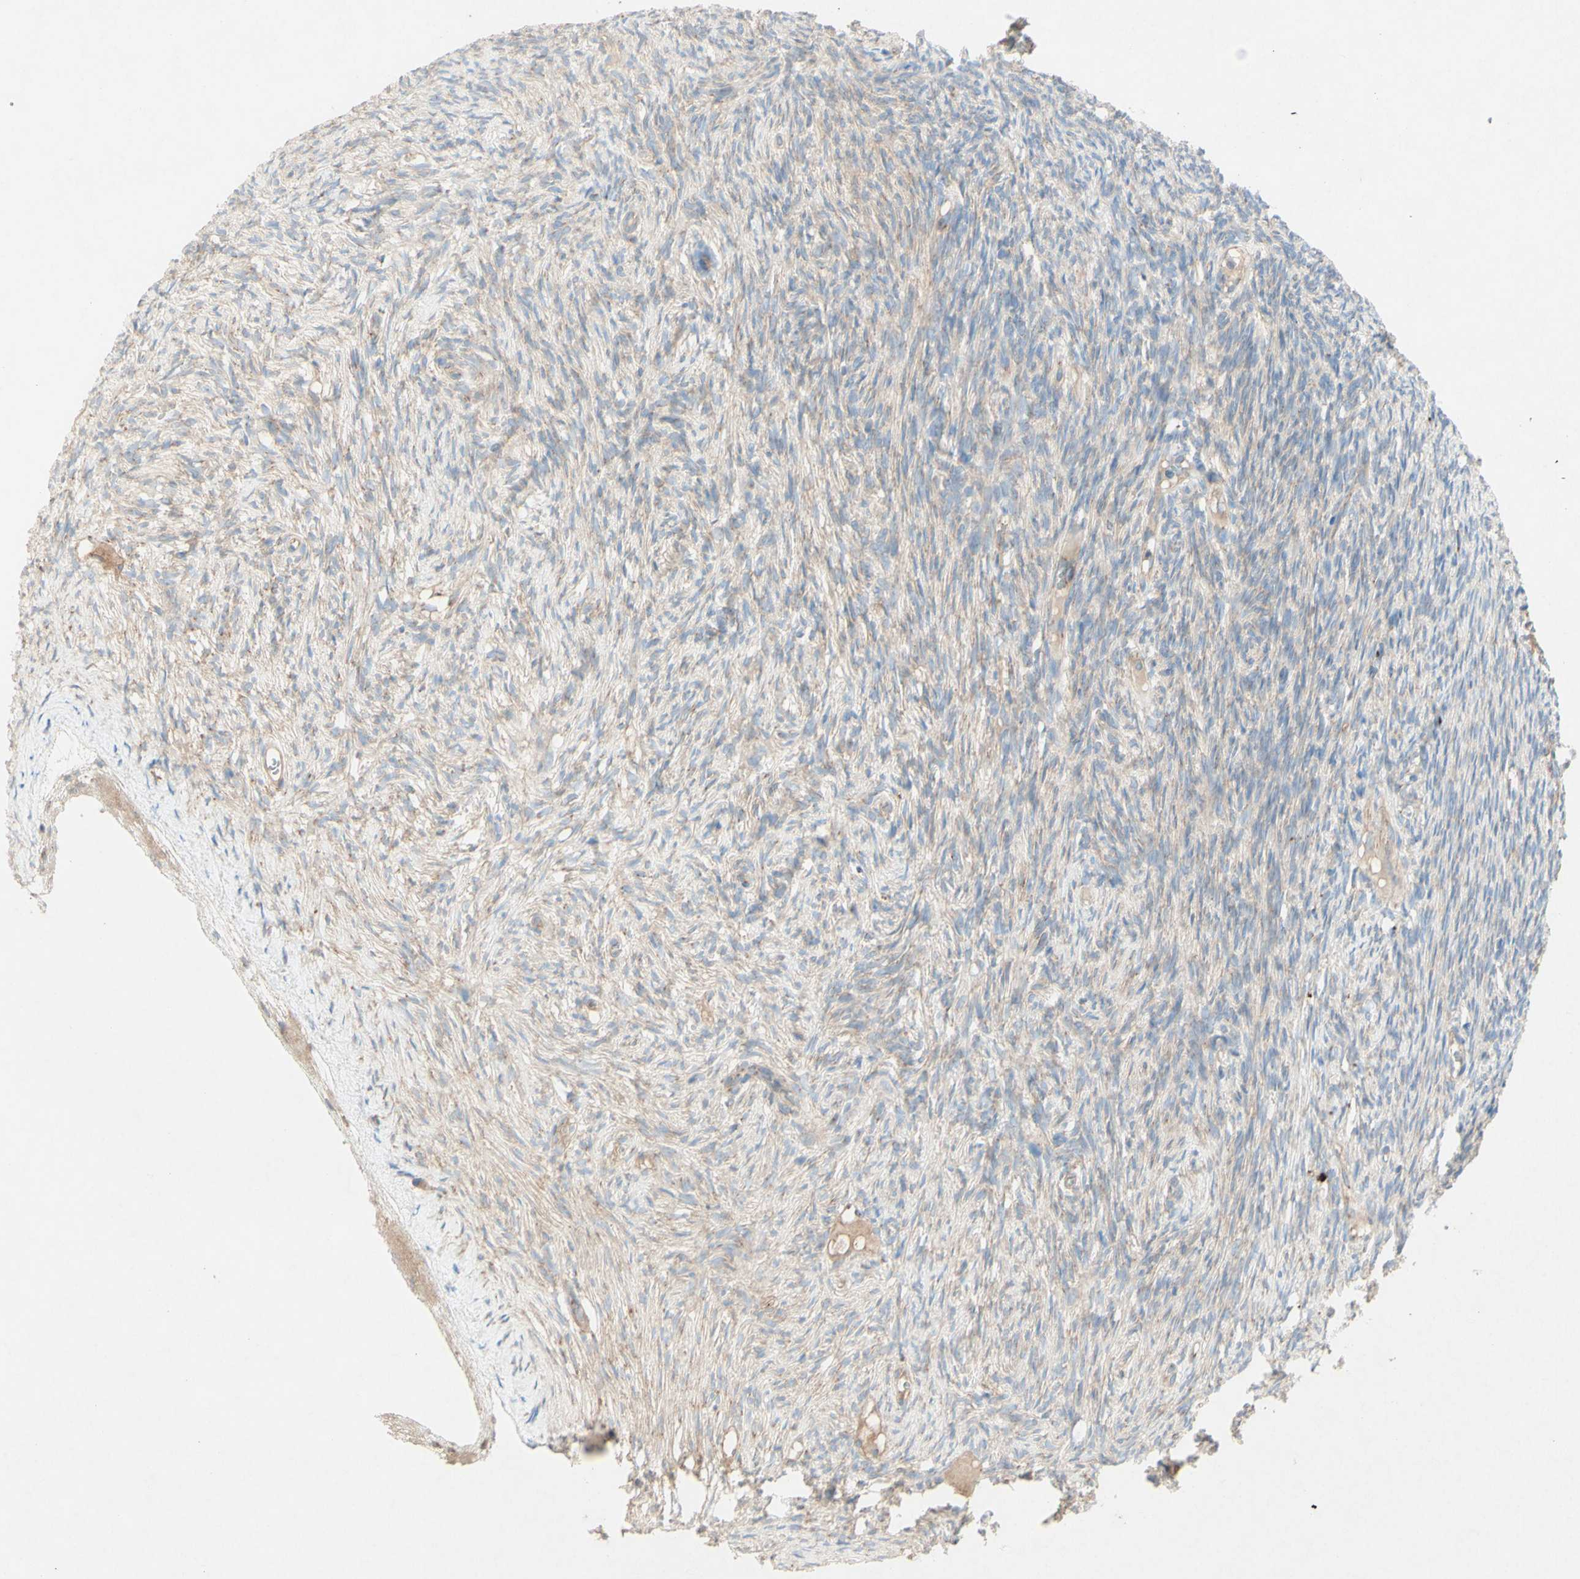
{"staining": {"intensity": "weak", "quantity": ">75%", "location": "cytoplasmic/membranous"}, "tissue": "ovary", "cell_type": "Ovarian stroma cells", "image_type": "normal", "snomed": [{"axis": "morphology", "description": "Normal tissue, NOS"}, {"axis": "topography", "description": "Ovary"}], "caption": "A brown stain shows weak cytoplasmic/membranous expression of a protein in ovarian stroma cells of benign human ovary. Nuclei are stained in blue.", "gene": "MTM1", "patient": {"sex": "female", "age": 33}}